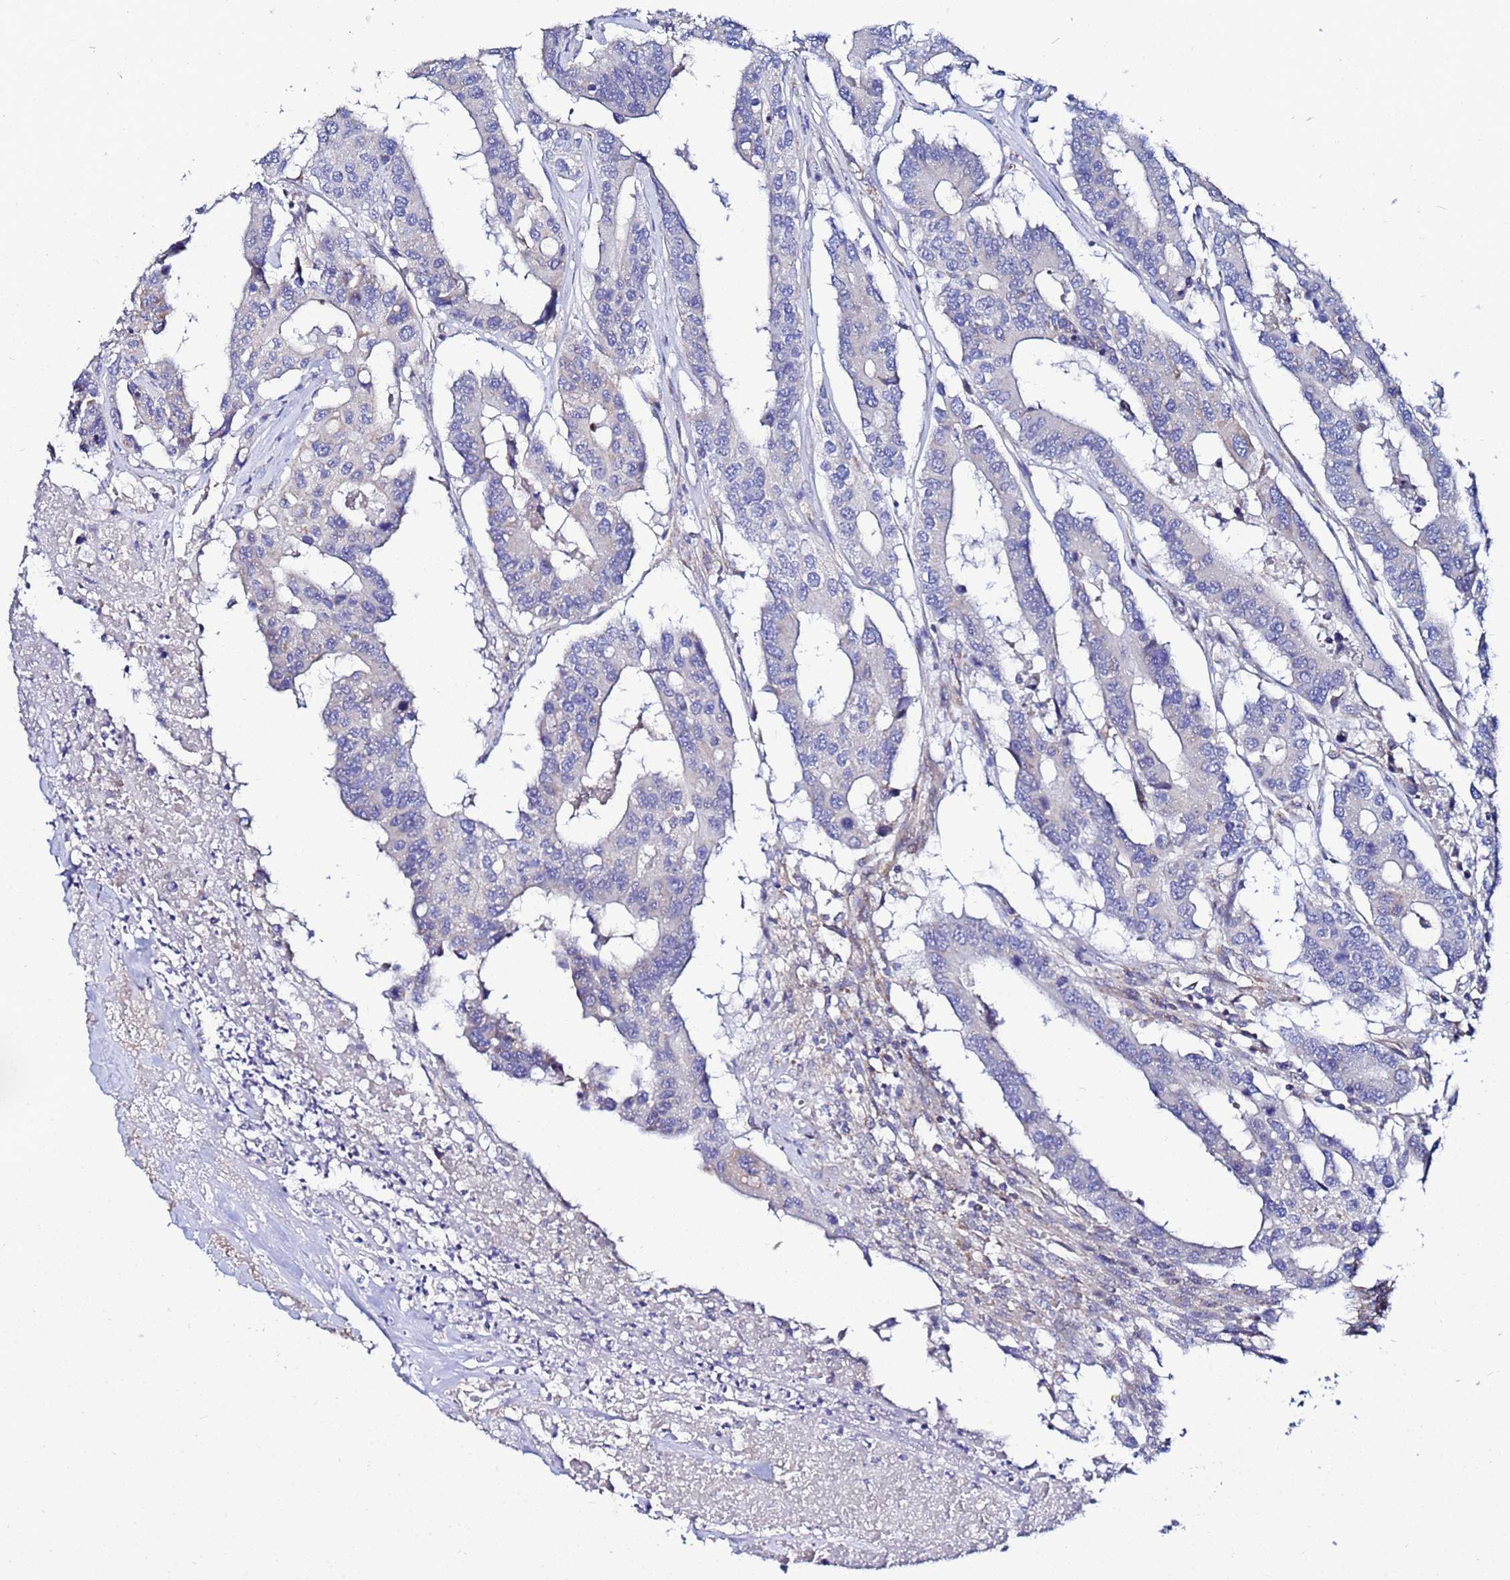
{"staining": {"intensity": "negative", "quantity": "none", "location": "none"}, "tissue": "colorectal cancer", "cell_type": "Tumor cells", "image_type": "cancer", "snomed": [{"axis": "morphology", "description": "Adenocarcinoma, NOS"}, {"axis": "topography", "description": "Colon"}], "caption": "Immunohistochemistry (IHC) of colorectal cancer demonstrates no positivity in tumor cells. The staining is performed using DAB brown chromogen with nuclei counter-stained in using hematoxylin.", "gene": "FAHD2A", "patient": {"sex": "male", "age": 77}}